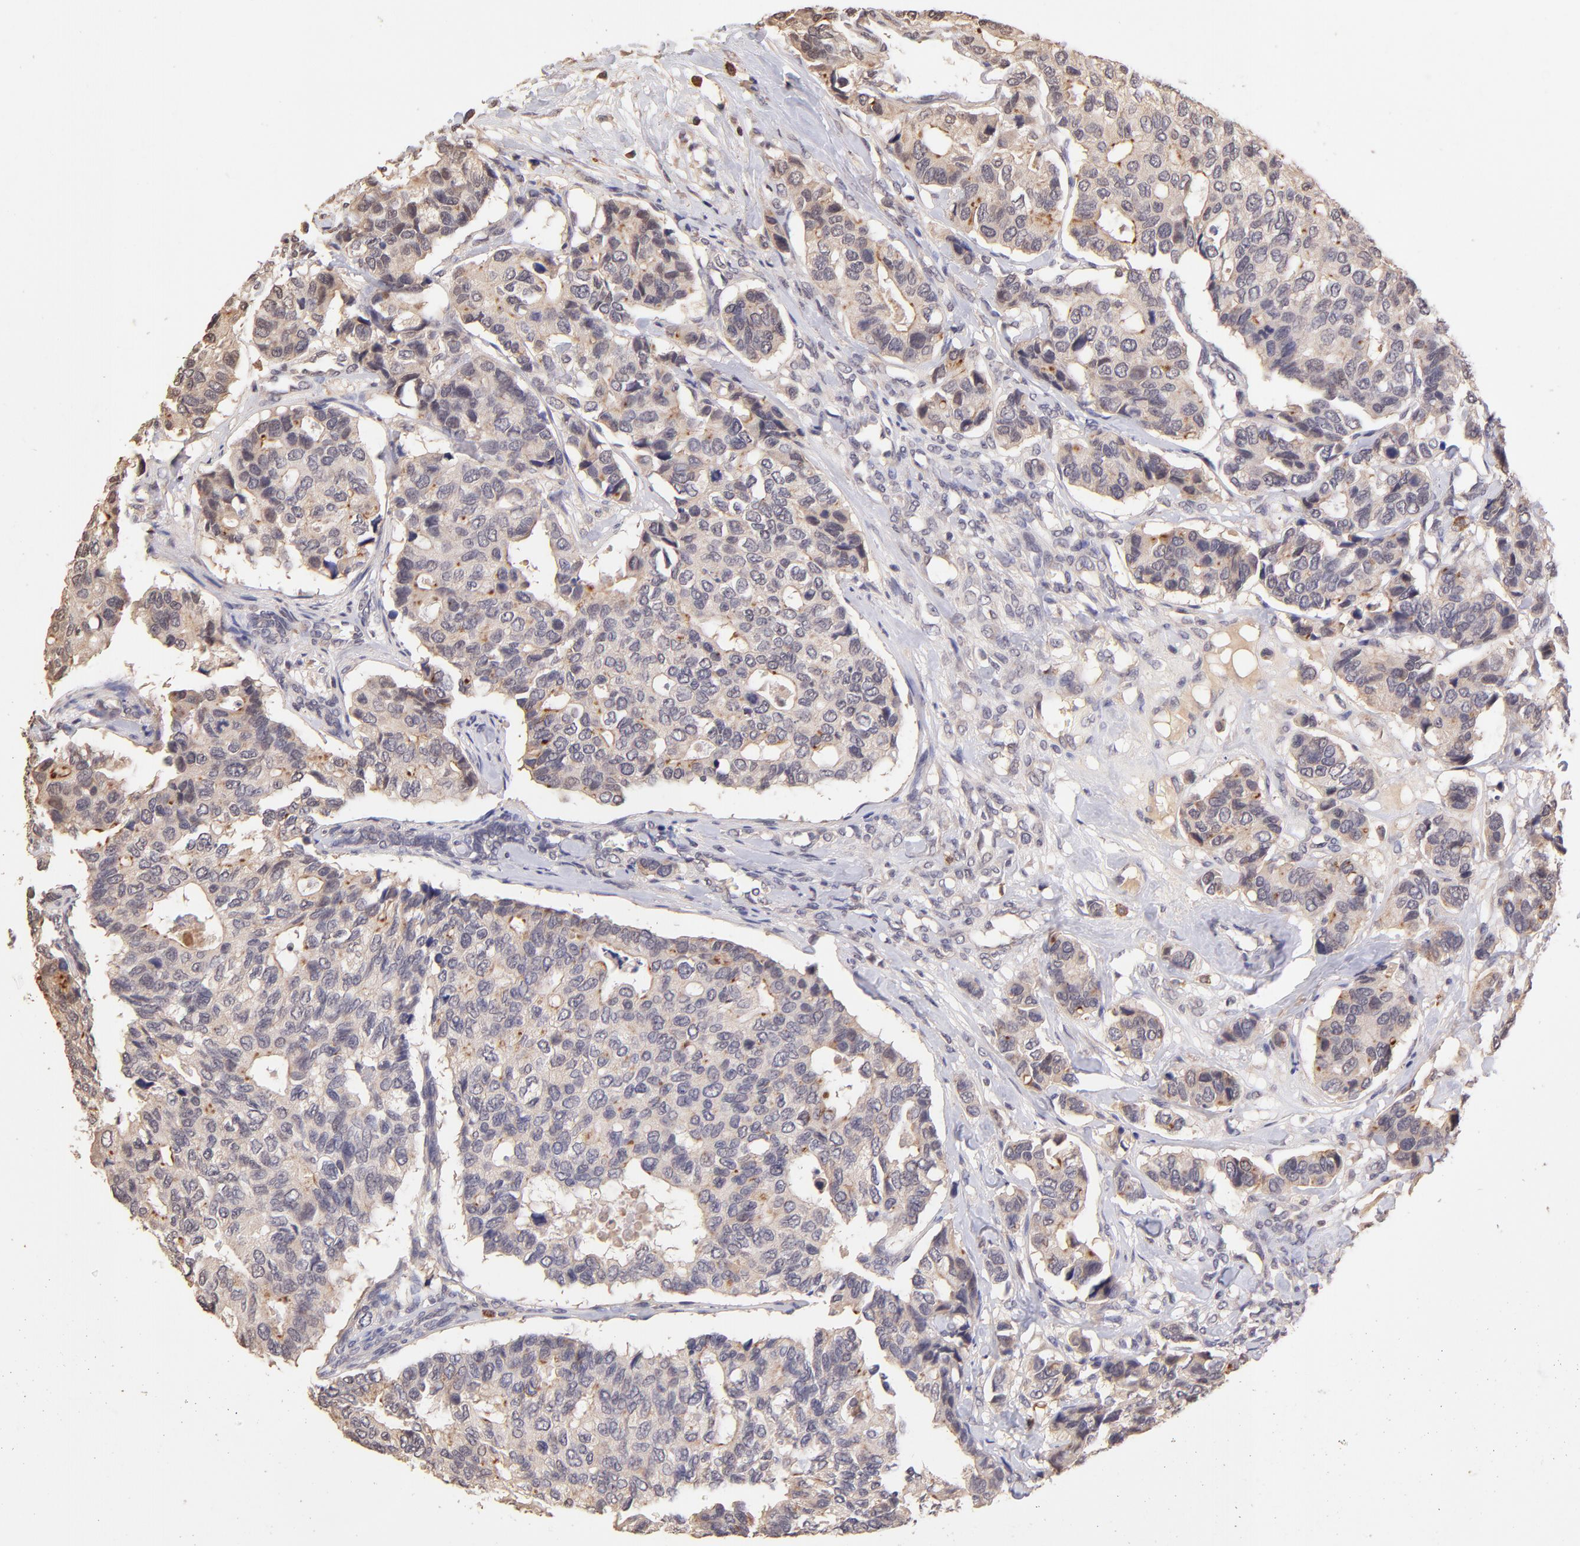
{"staining": {"intensity": "weak", "quantity": ">75%", "location": "cytoplasmic/membranous"}, "tissue": "breast cancer", "cell_type": "Tumor cells", "image_type": "cancer", "snomed": [{"axis": "morphology", "description": "Duct carcinoma"}, {"axis": "topography", "description": "Breast"}], "caption": "Human breast infiltrating ductal carcinoma stained for a protein (brown) exhibits weak cytoplasmic/membranous positive staining in about >75% of tumor cells.", "gene": "RNASEL", "patient": {"sex": "female", "age": 69}}